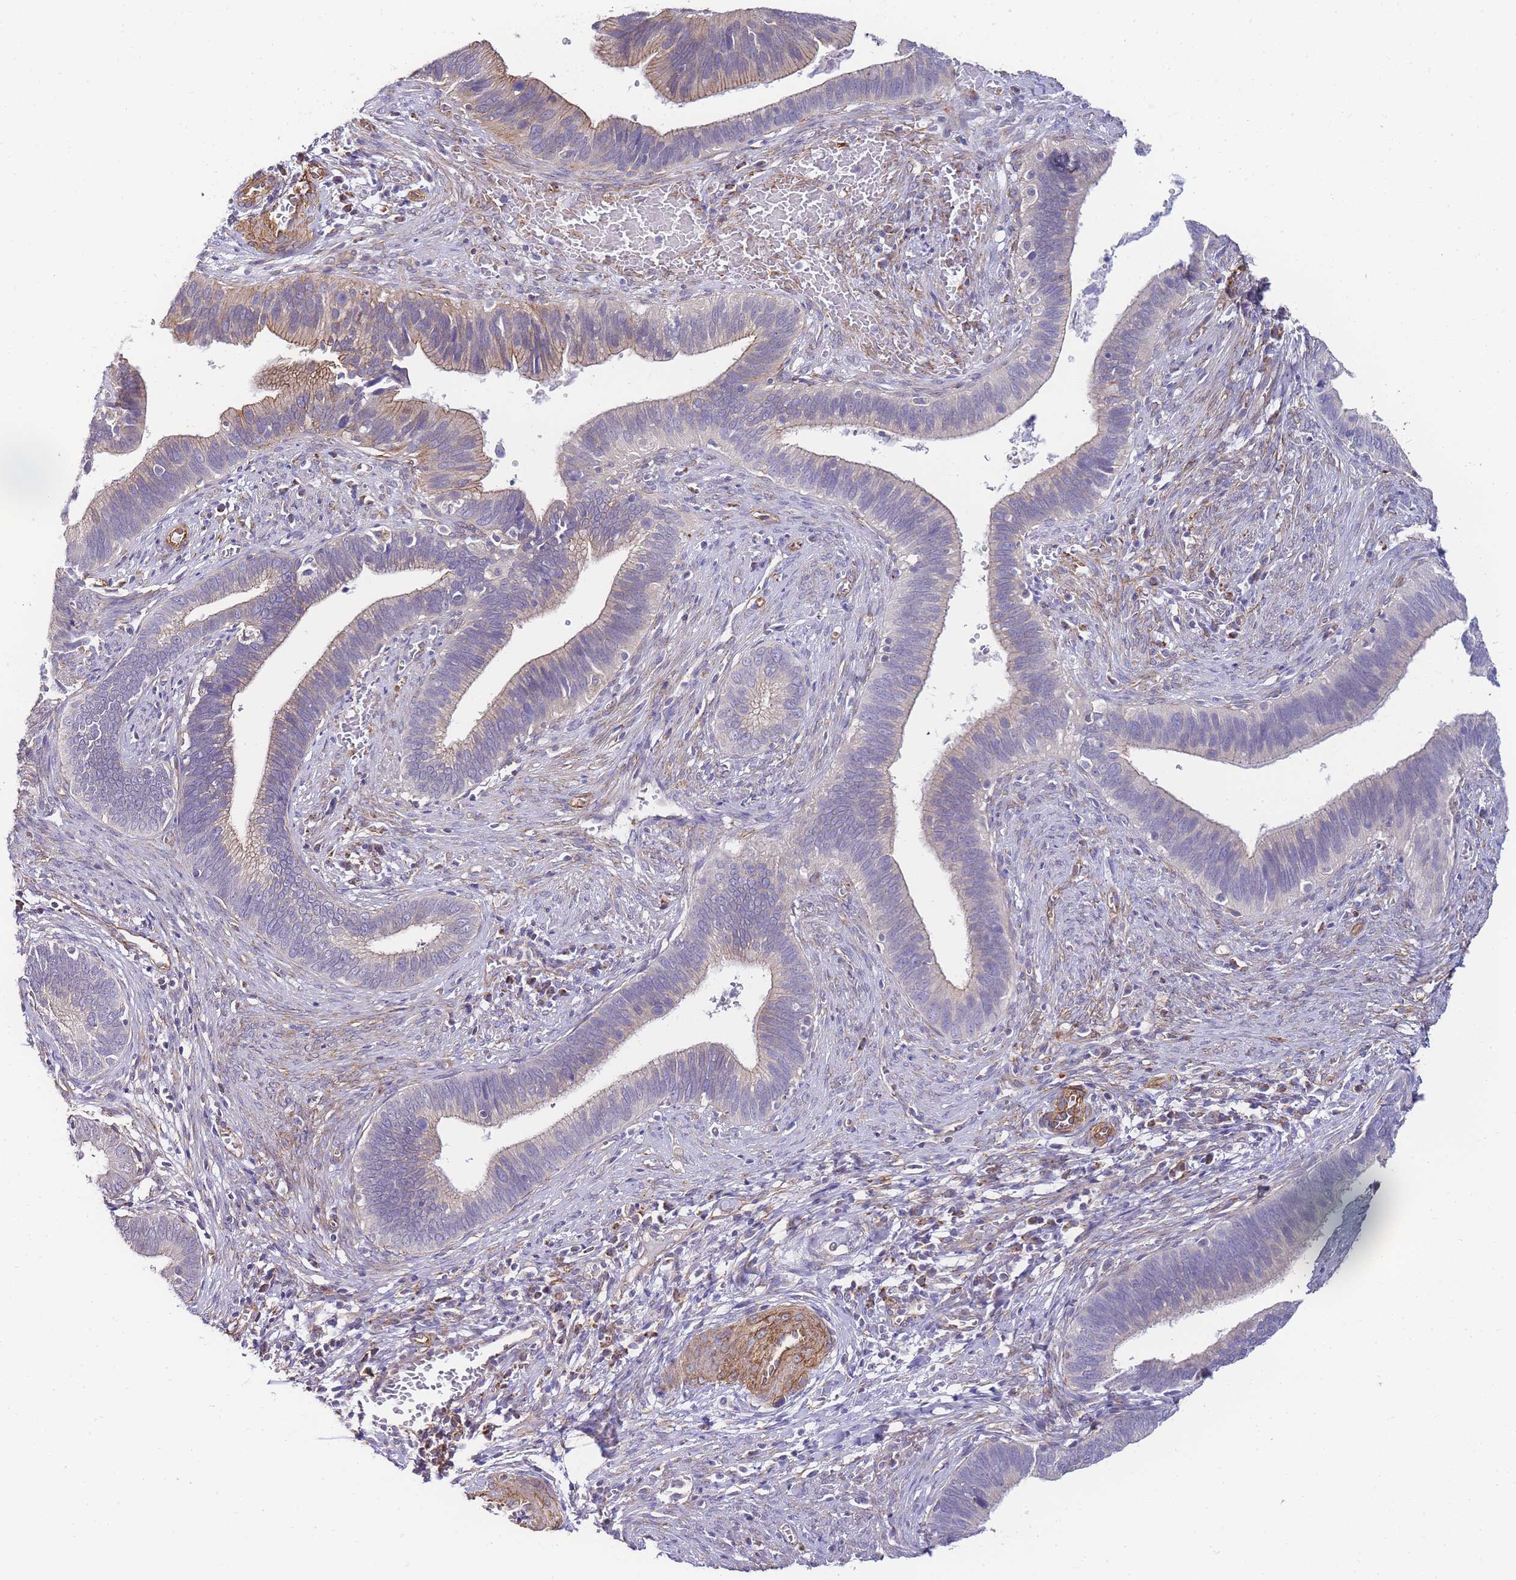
{"staining": {"intensity": "moderate", "quantity": "25%-75%", "location": "cytoplasmic/membranous"}, "tissue": "cervical cancer", "cell_type": "Tumor cells", "image_type": "cancer", "snomed": [{"axis": "morphology", "description": "Adenocarcinoma, NOS"}, {"axis": "topography", "description": "Cervix"}], "caption": "High-power microscopy captured an immunohistochemistry (IHC) micrograph of cervical cancer (adenocarcinoma), revealing moderate cytoplasmic/membranous expression in about 25%-75% of tumor cells.", "gene": "PDCD7", "patient": {"sex": "female", "age": 42}}